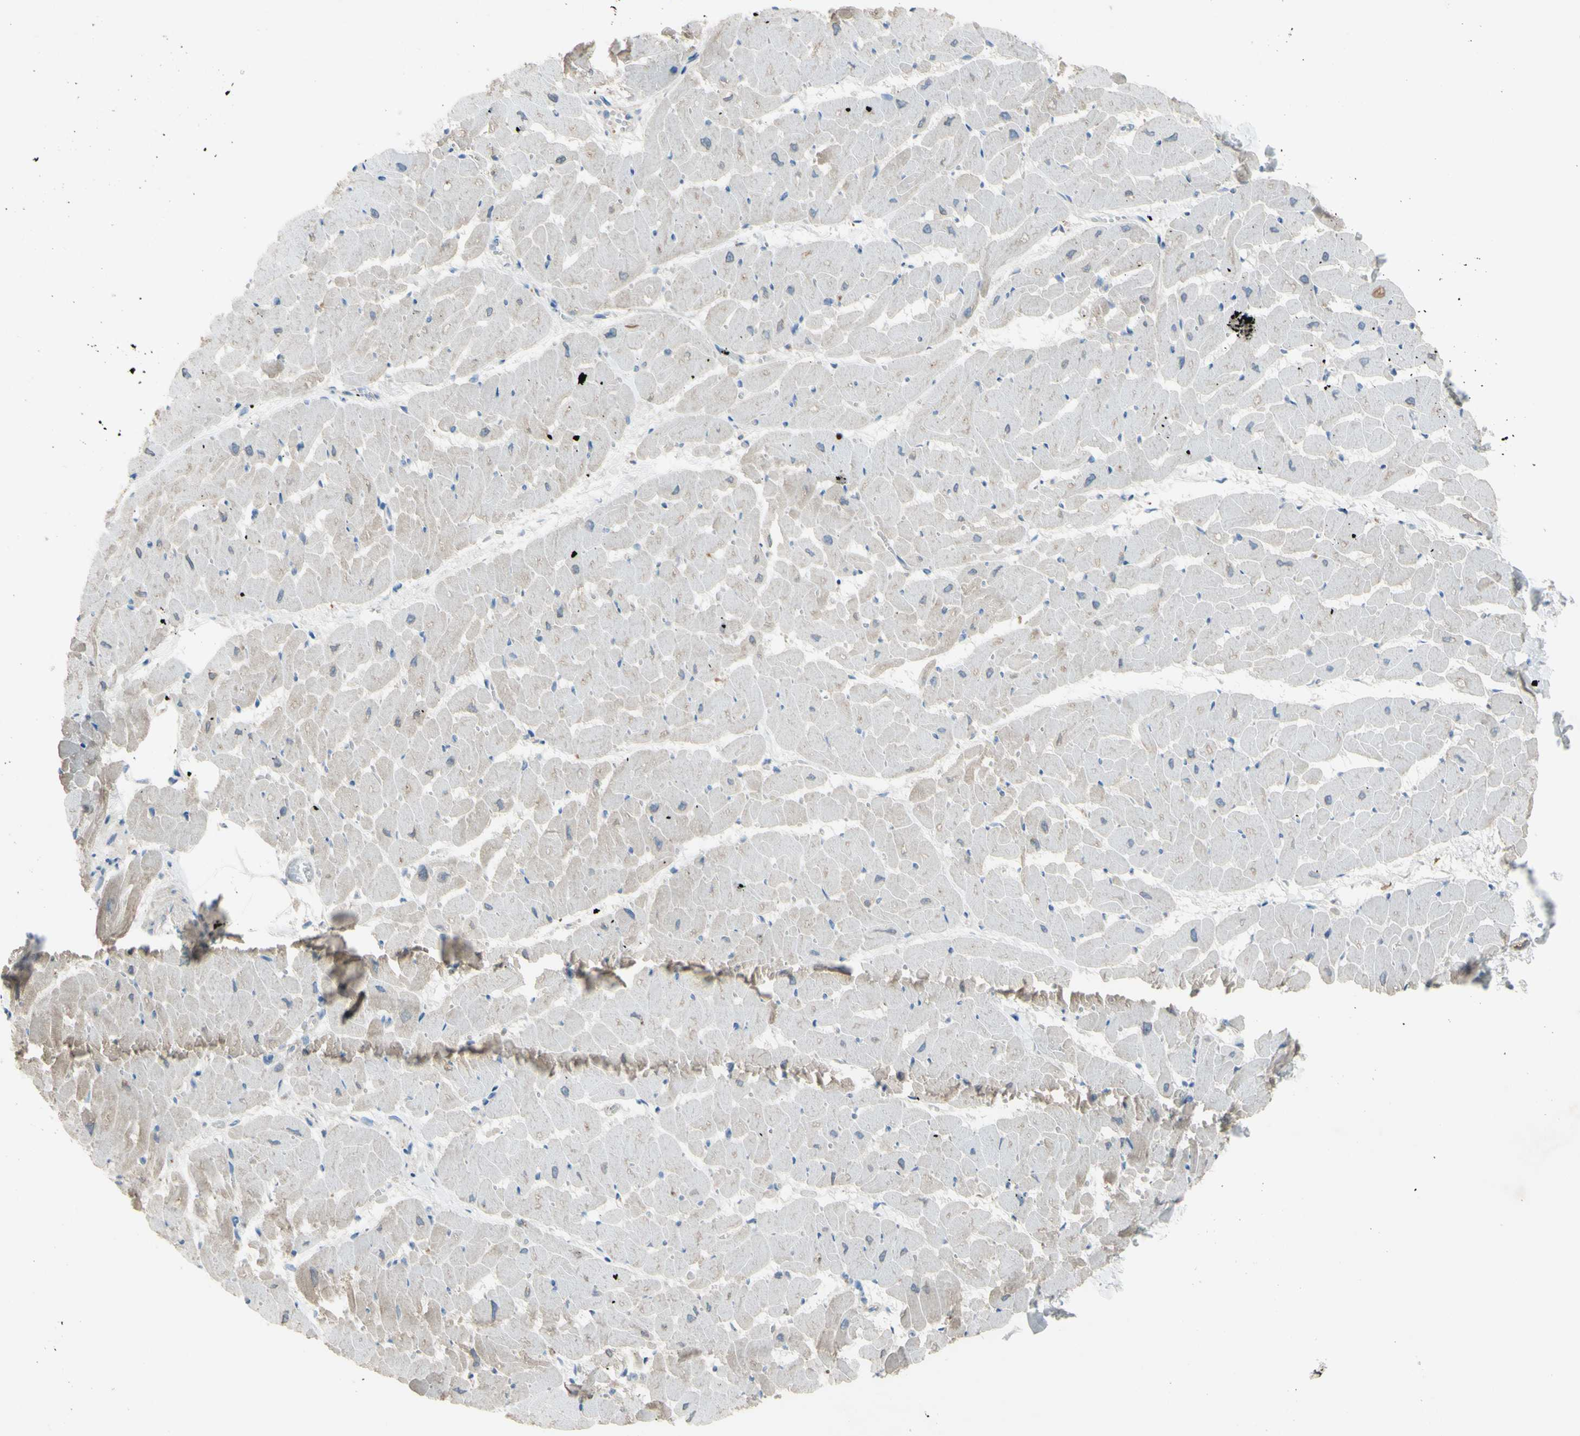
{"staining": {"intensity": "negative", "quantity": "none", "location": "none"}, "tissue": "heart muscle", "cell_type": "Cardiomyocytes", "image_type": "normal", "snomed": [{"axis": "morphology", "description": "Normal tissue, NOS"}, {"axis": "topography", "description": "Heart"}], "caption": "There is no significant staining in cardiomyocytes of heart muscle. (DAB (3,3'-diaminobenzidine) IHC, high magnification).", "gene": "ATRN", "patient": {"sex": "female", "age": 19}}